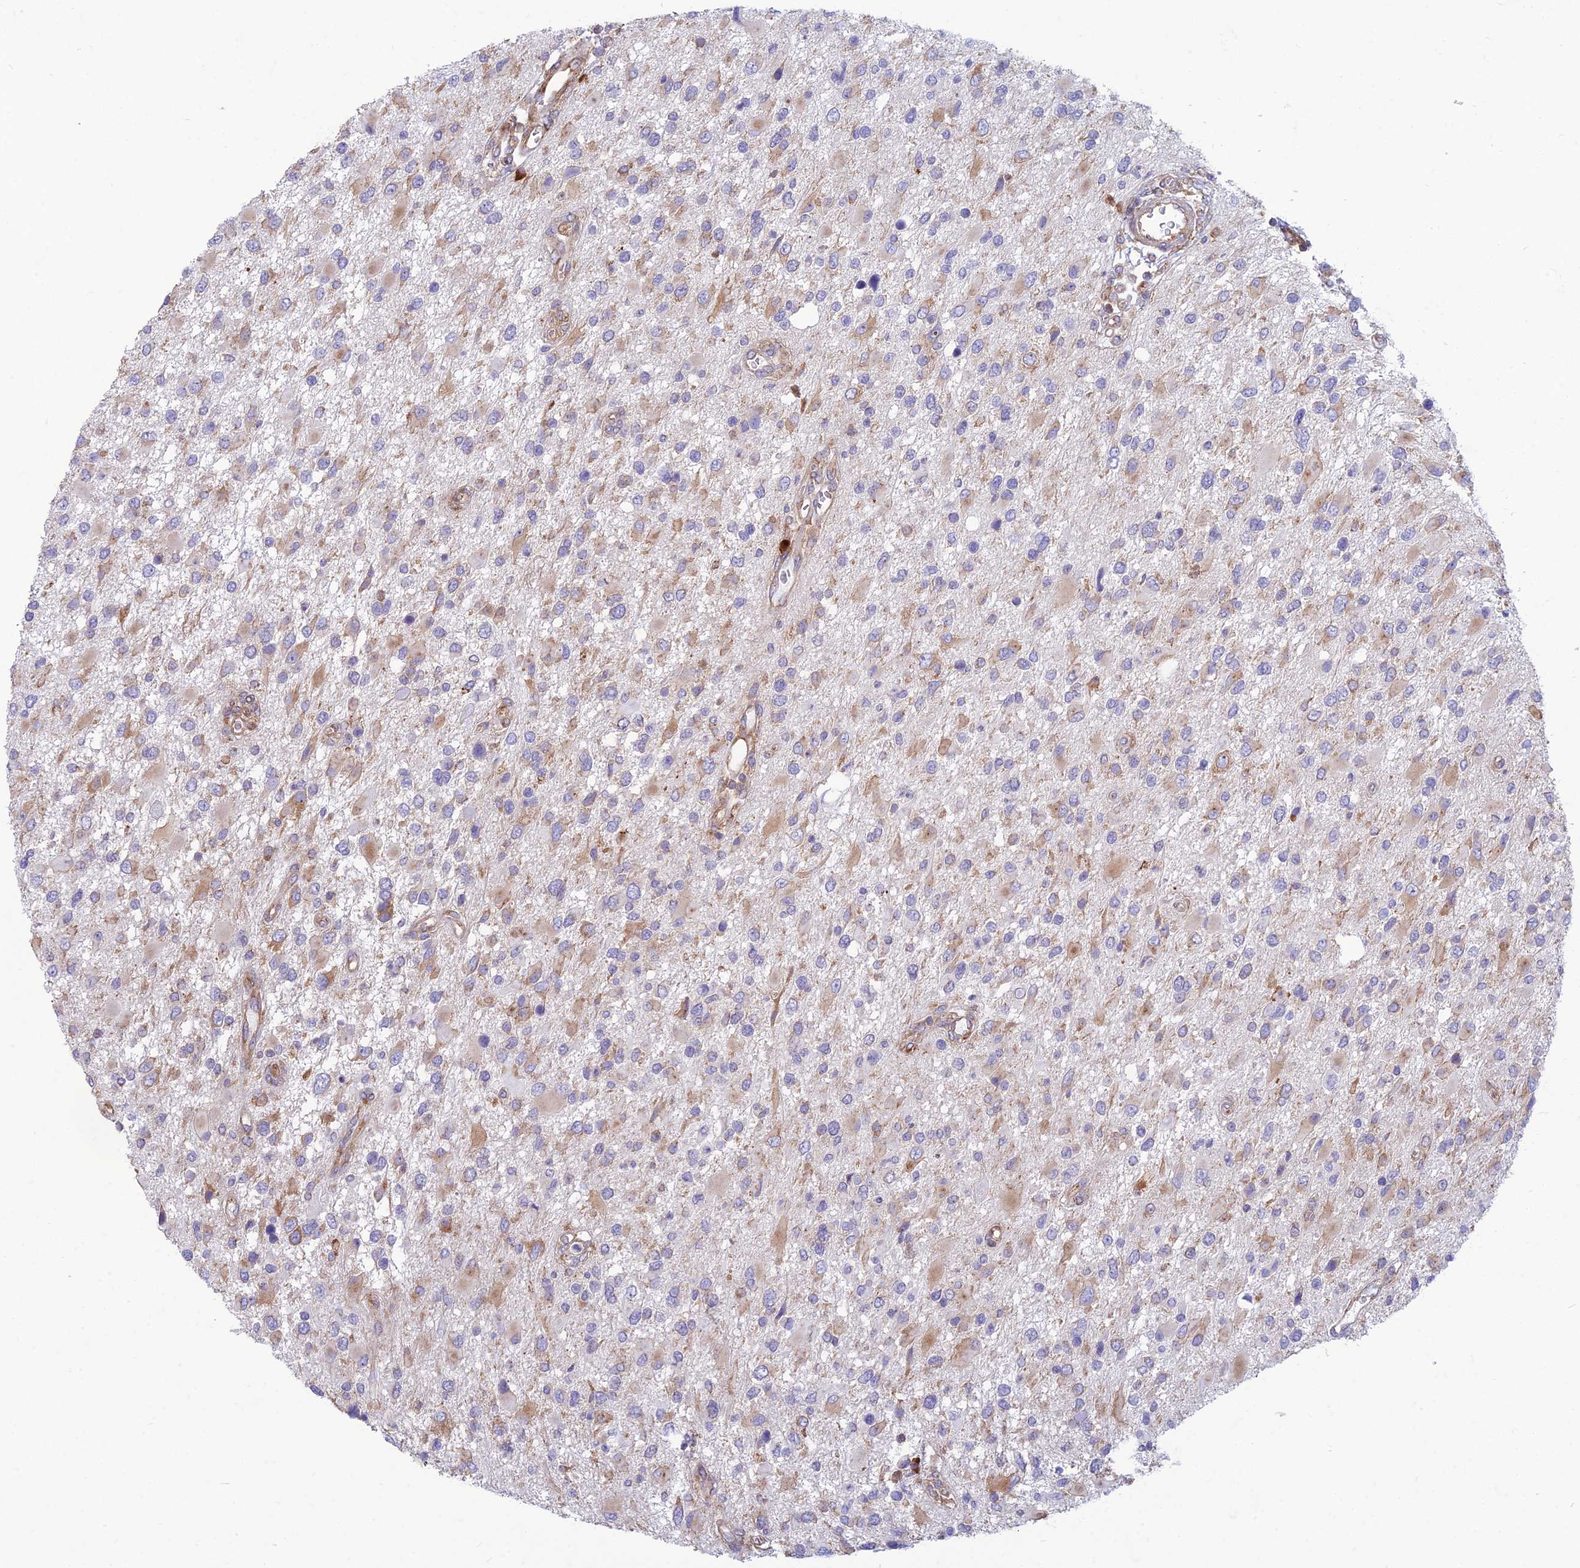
{"staining": {"intensity": "weak", "quantity": "25%-75%", "location": "cytoplasmic/membranous"}, "tissue": "glioma", "cell_type": "Tumor cells", "image_type": "cancer", "snomed": [{"axis": "morphology", "description": "Glioma, malignant, High grade"}, {"axis": "topography", "description": "Brain"}], "caption": "Tumor cells exhibit weak cytoplasmic/membranous expression in about 25%-75% of cells in glioma. The protein of interest is stained brown, and the nuclei are stained in blue (DAB IHC with brightfield microscopy, high magnification).", "gene": "RPL17-C18orf32", "patient": {"sex": "male", "age": 53}}